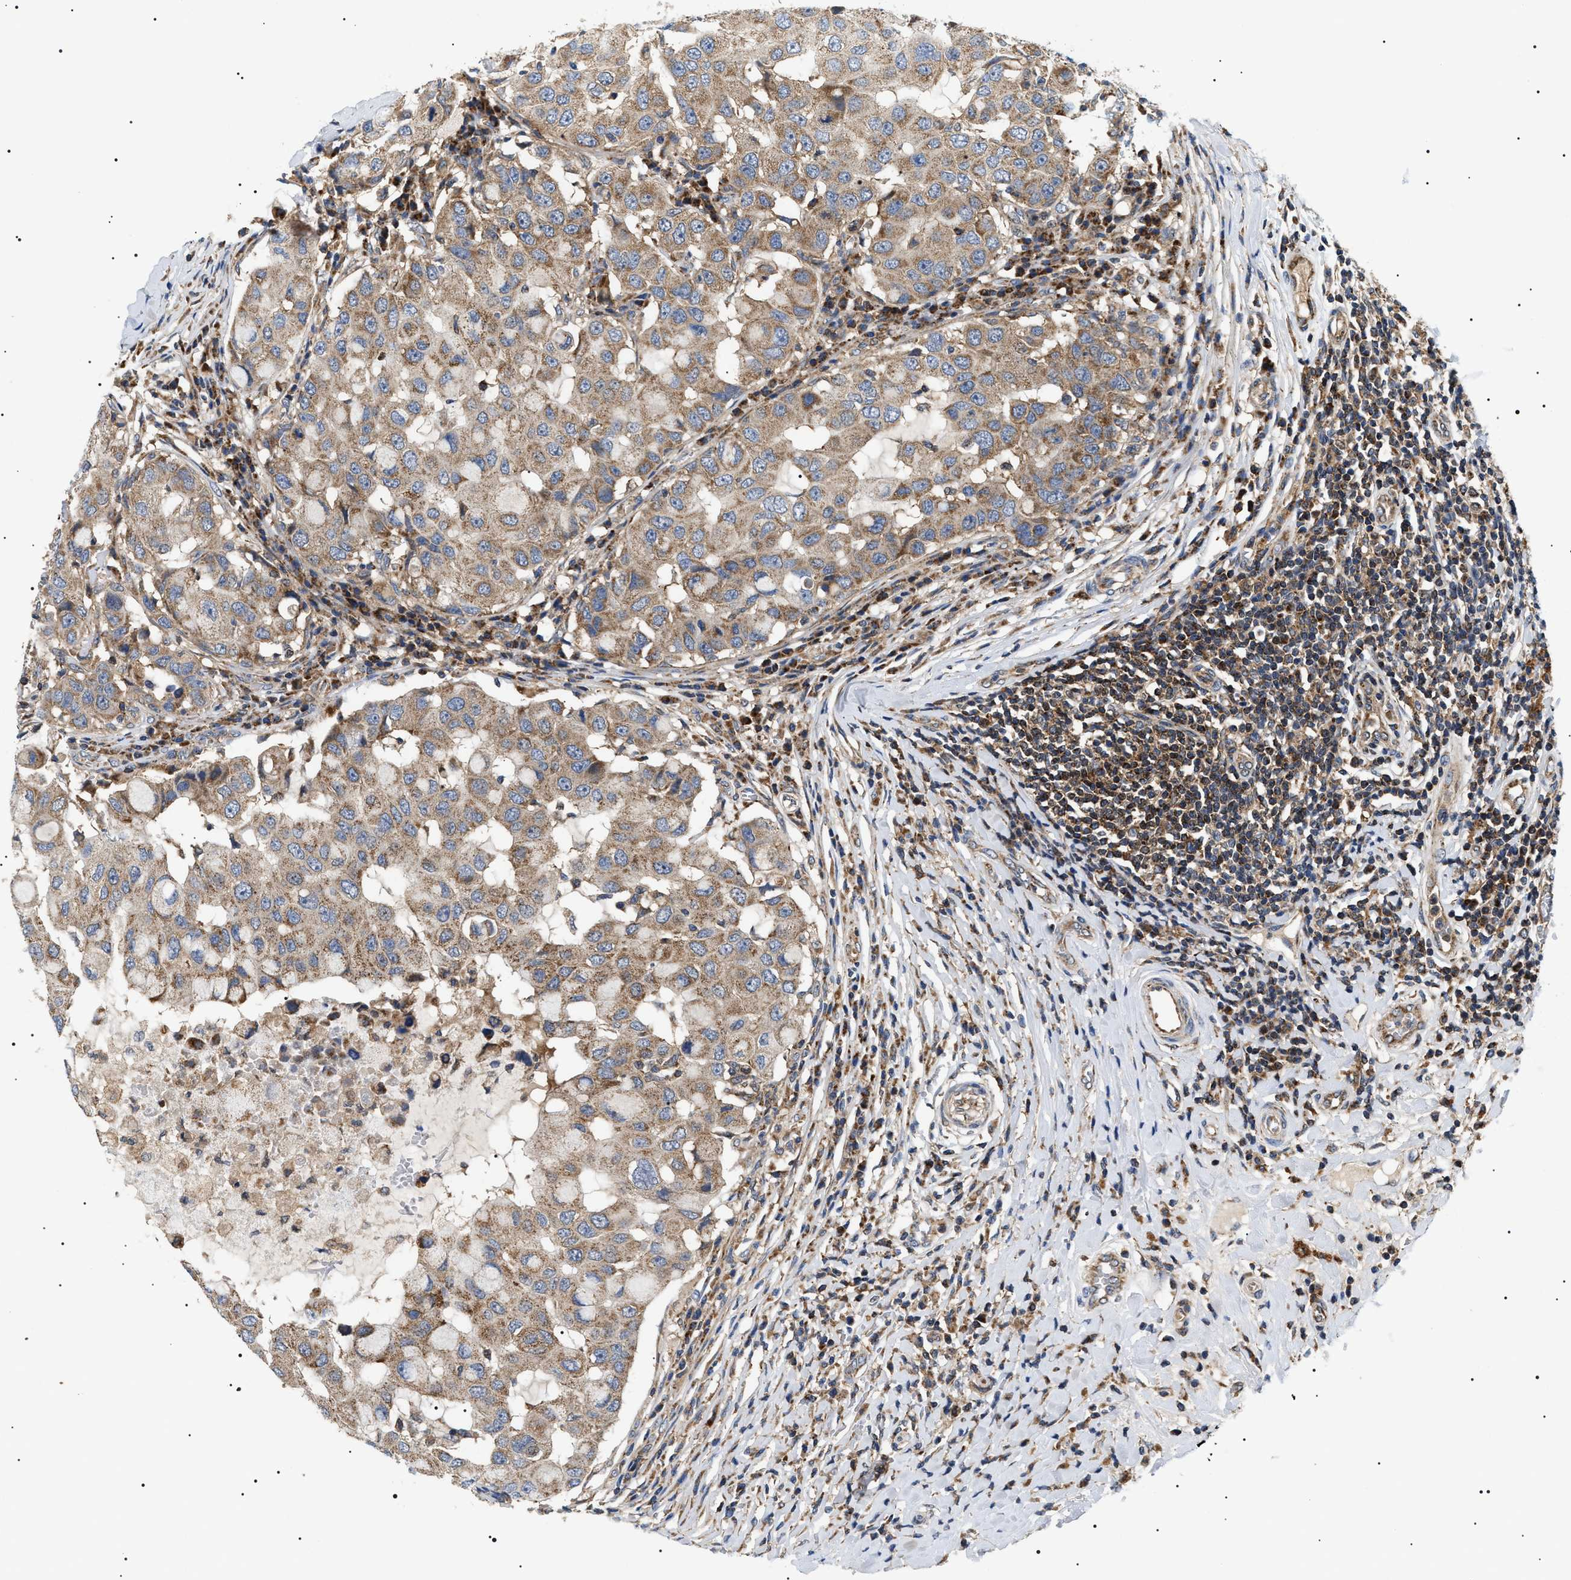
{"staining": {"intensity": "moderate", "quantity": ">75%", "location": "cytoplasmic/membranous"}, "tissue": "breast cancer", "cell_type": "Tumor cells", "image_type": "cancer", "snomed": [{"axis": "morphology", "description": "Duct carcinoma"}, {"axis": "topography", "description": "Breast"}], "caption": "High-magnification brightfield microscopy of breast cancer (intraductal carcinoma) stained with DAB (brown) and counterstained with hematoxylin (blue). tumor cells exhibit moderate cytoplasmic/membranous positivity is seen in about>75% of cells. (DAB = brown stain, brightfield microscopy at high magnification).", "gene": "OXSM", "patient": {"sex": "female", "age": 27}}